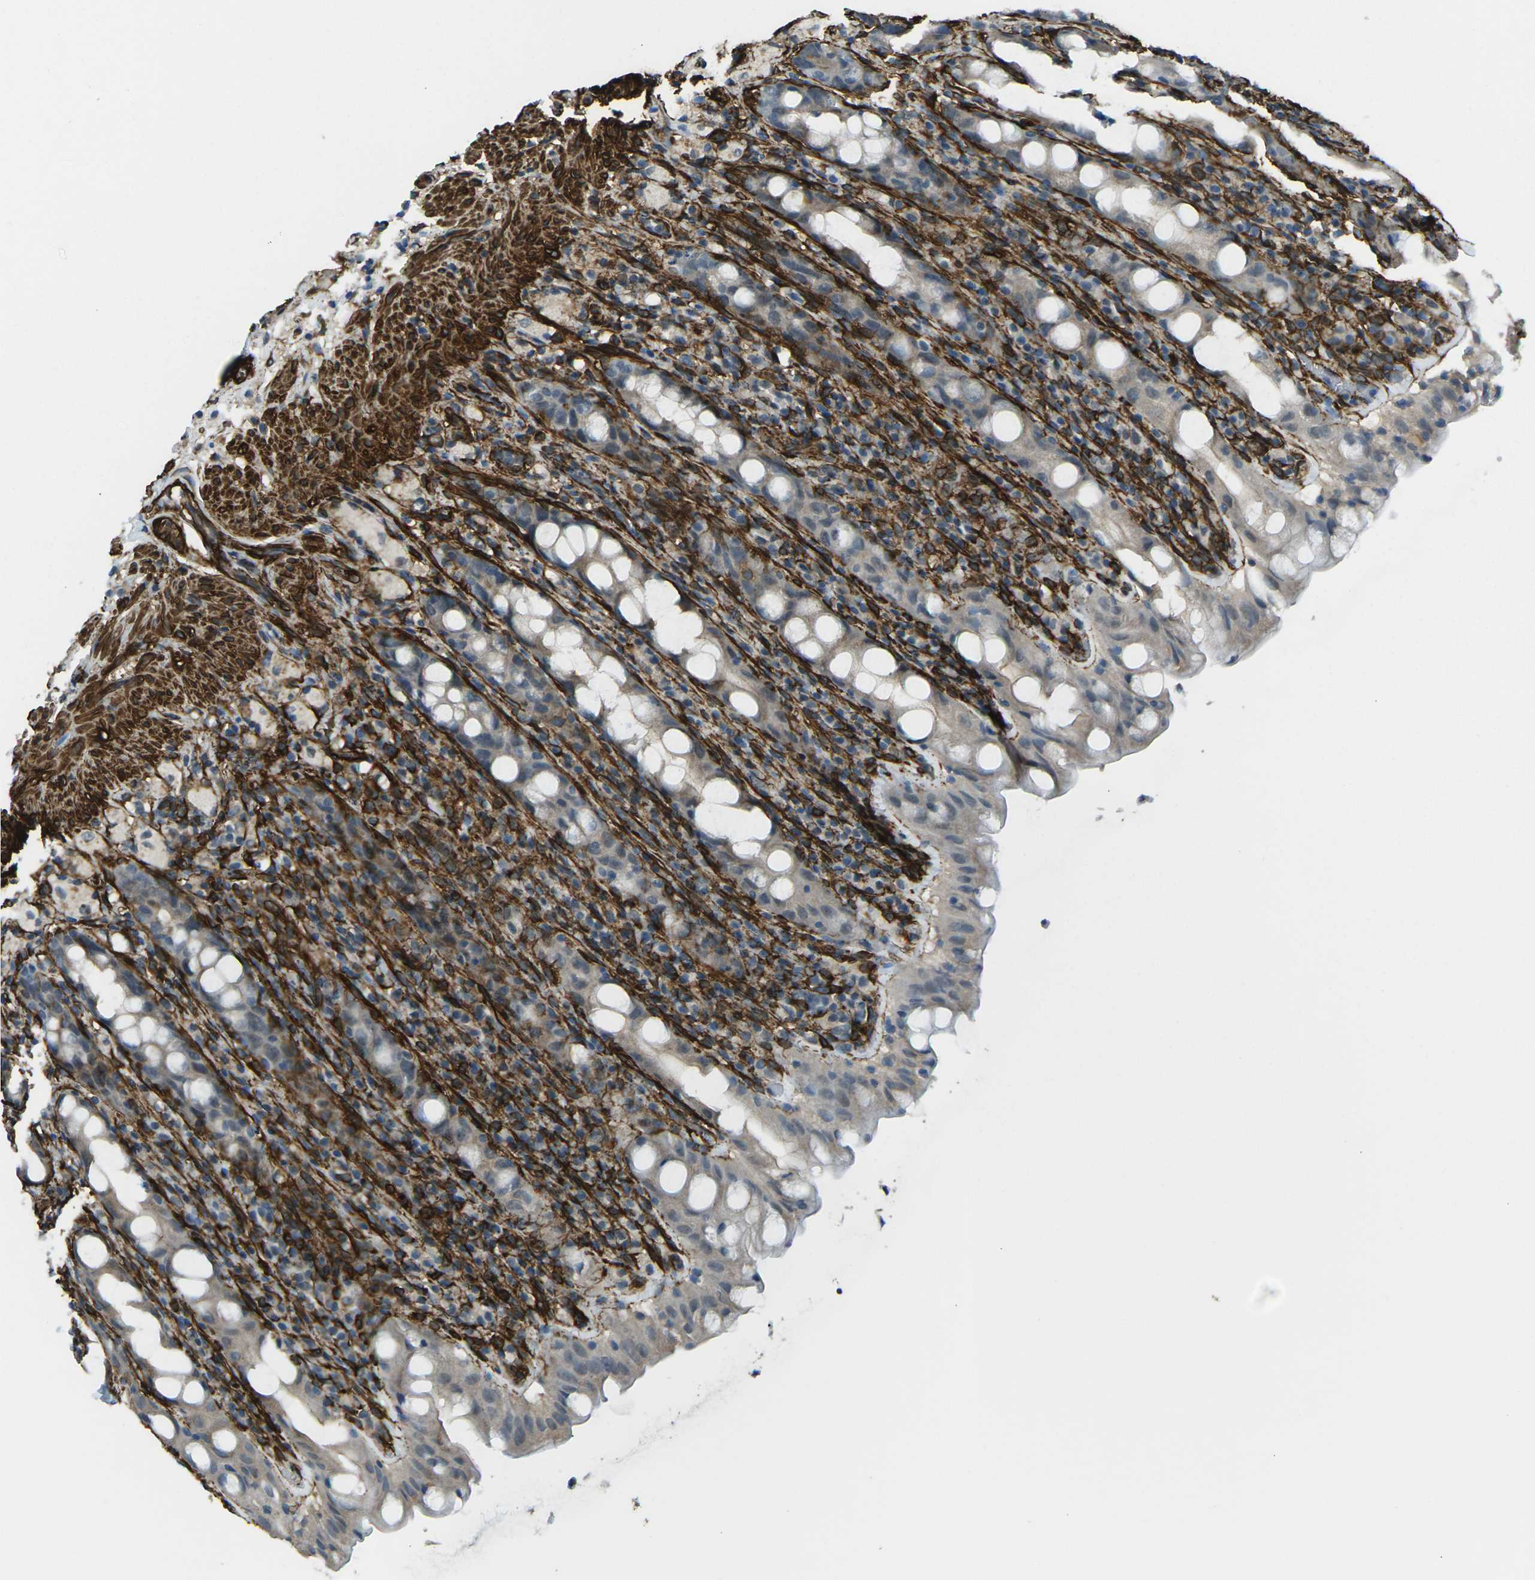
{"staining": {"intensity": "negative", "quantity": "none", "location": "none"}, "tissue": "rectum", "cell_type": "Glandular cells", "image_type": "normal", "snomed": [{"axis": "morphology", "description": "Normal tissue, NOS"}, {"axis": "topography", "description": "Rectum"}], "caption": "Rectum stained for a protein using immunohistochemistry (IHC) demonstrates no staining glandular cells.", "gene": "GRAMD1C", "patient": {"sex": "male", "age": 44}}